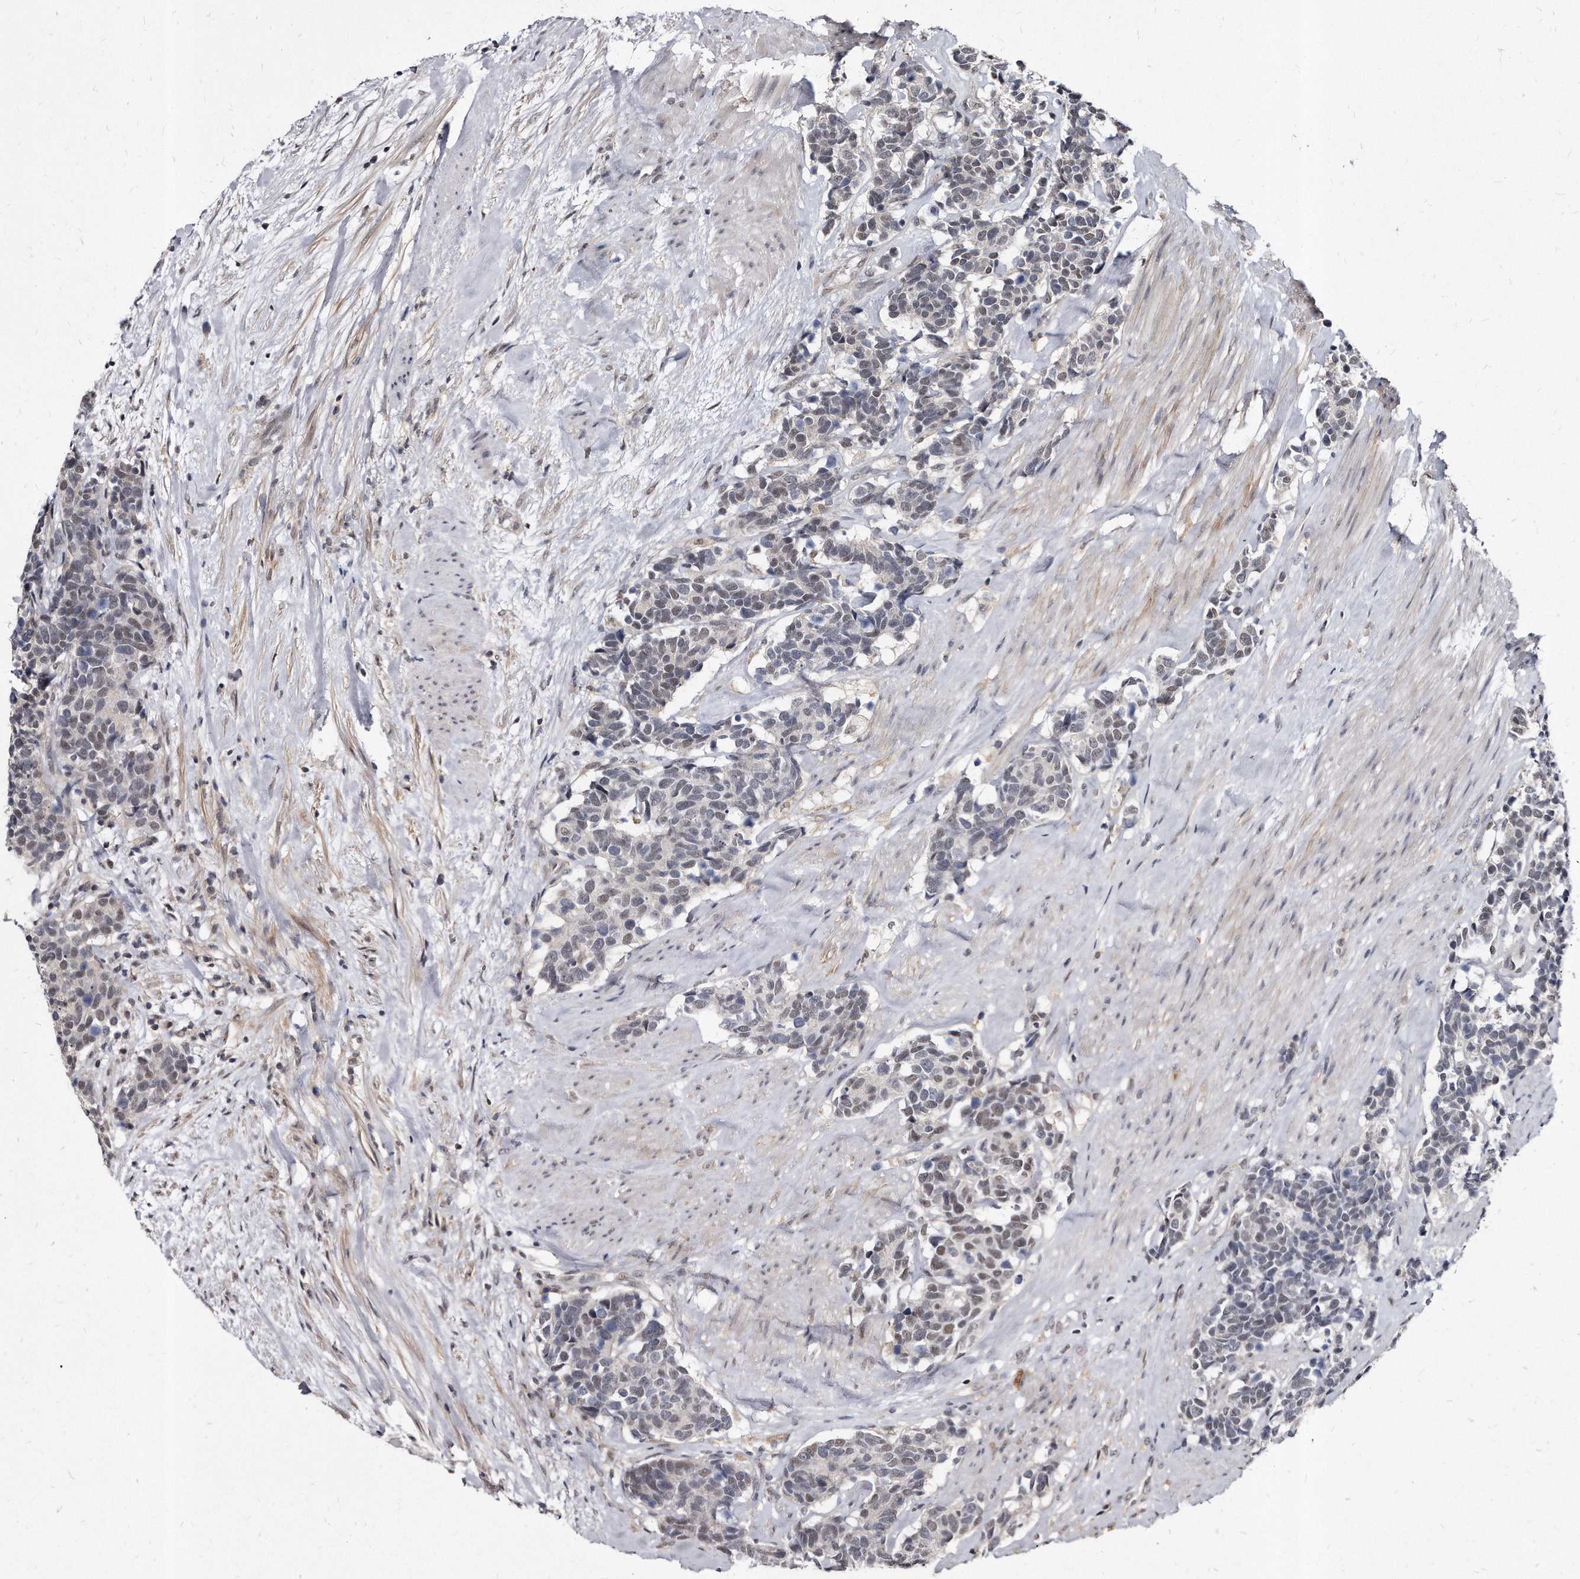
{"staining": {"intensity": "negative", "quantity": "none", "location": "none"}, "tissue": "carcinoid", "cell_type": "Tumor cells", "image_type": "cancer", "snomed": [{"axis": "morphology", "description": "Carcinoma, NOS"}, {"axis": "morphology", "description": "Carcinoid, malignant, NOS"}, {"axis": "topography", "description": "Urinary bladder"}], "caption": "IHC of human carcinoid demonstrates no positivity in tumor cells.", "gene": "KLHDC3", "patient": {"sex": "male", "age": 57}}